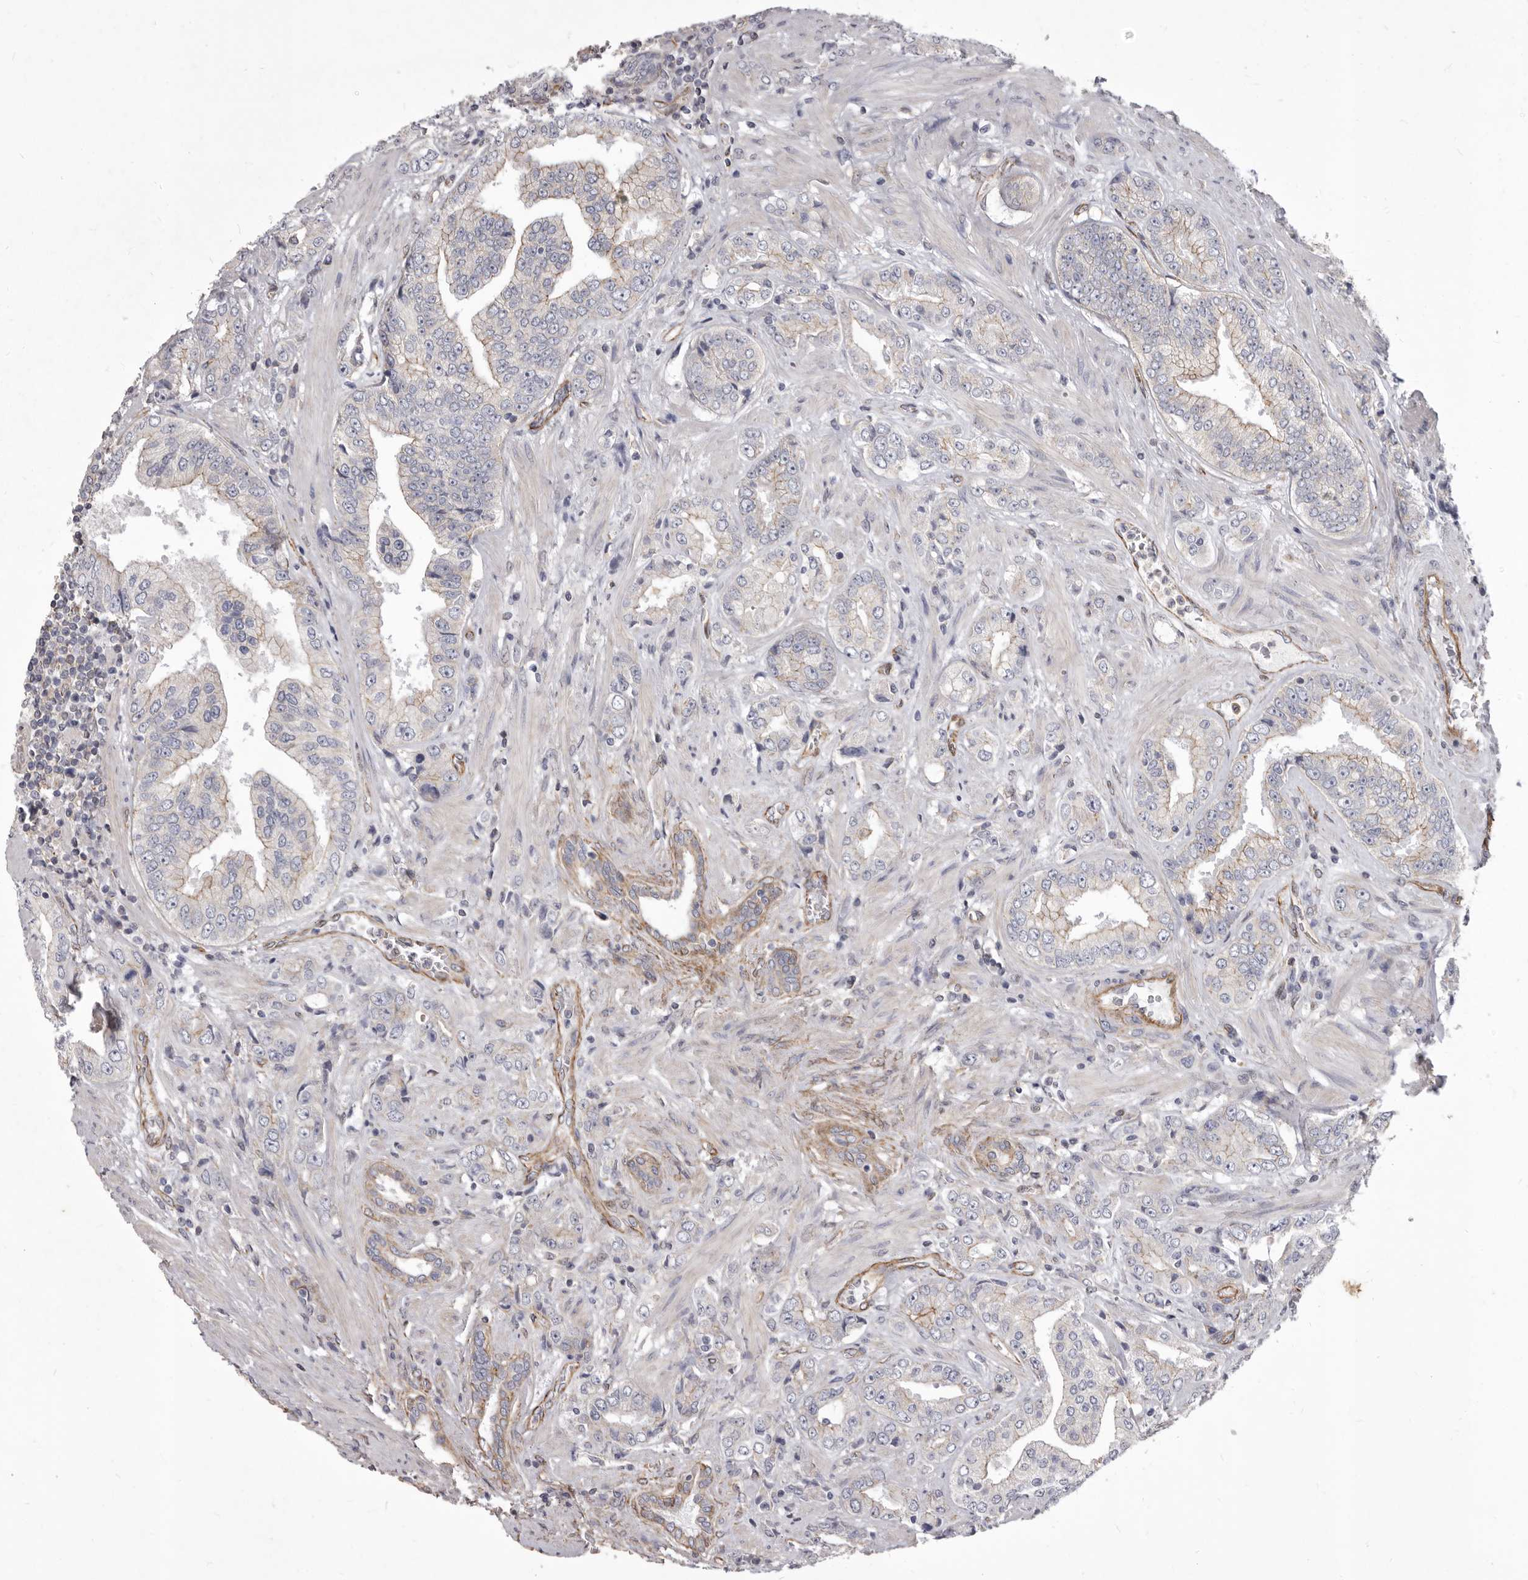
{"staining": {"intensity": "negative", "quantity": "none", "location": "none"}, "tissue": "prostate cancer", "cell_type": "Tumor cells", "image_type": "cancer", "snomed": [{"axis": "morphology", "description": "Adenocarcinoma, High grade"}, {"axis": "topography", "description": "Prostate"}], "caption": "High magnification brightfield microscopy of high-grade adenocarcinoma (prostate) stained with DAB (3,3'-diaminobenzidine) (brown) and counterstained with hematoxylin (blue): tumor cells show no significant expression.", "gene": "P2RX6", "patient": {"sex": "male", "age": 61}}